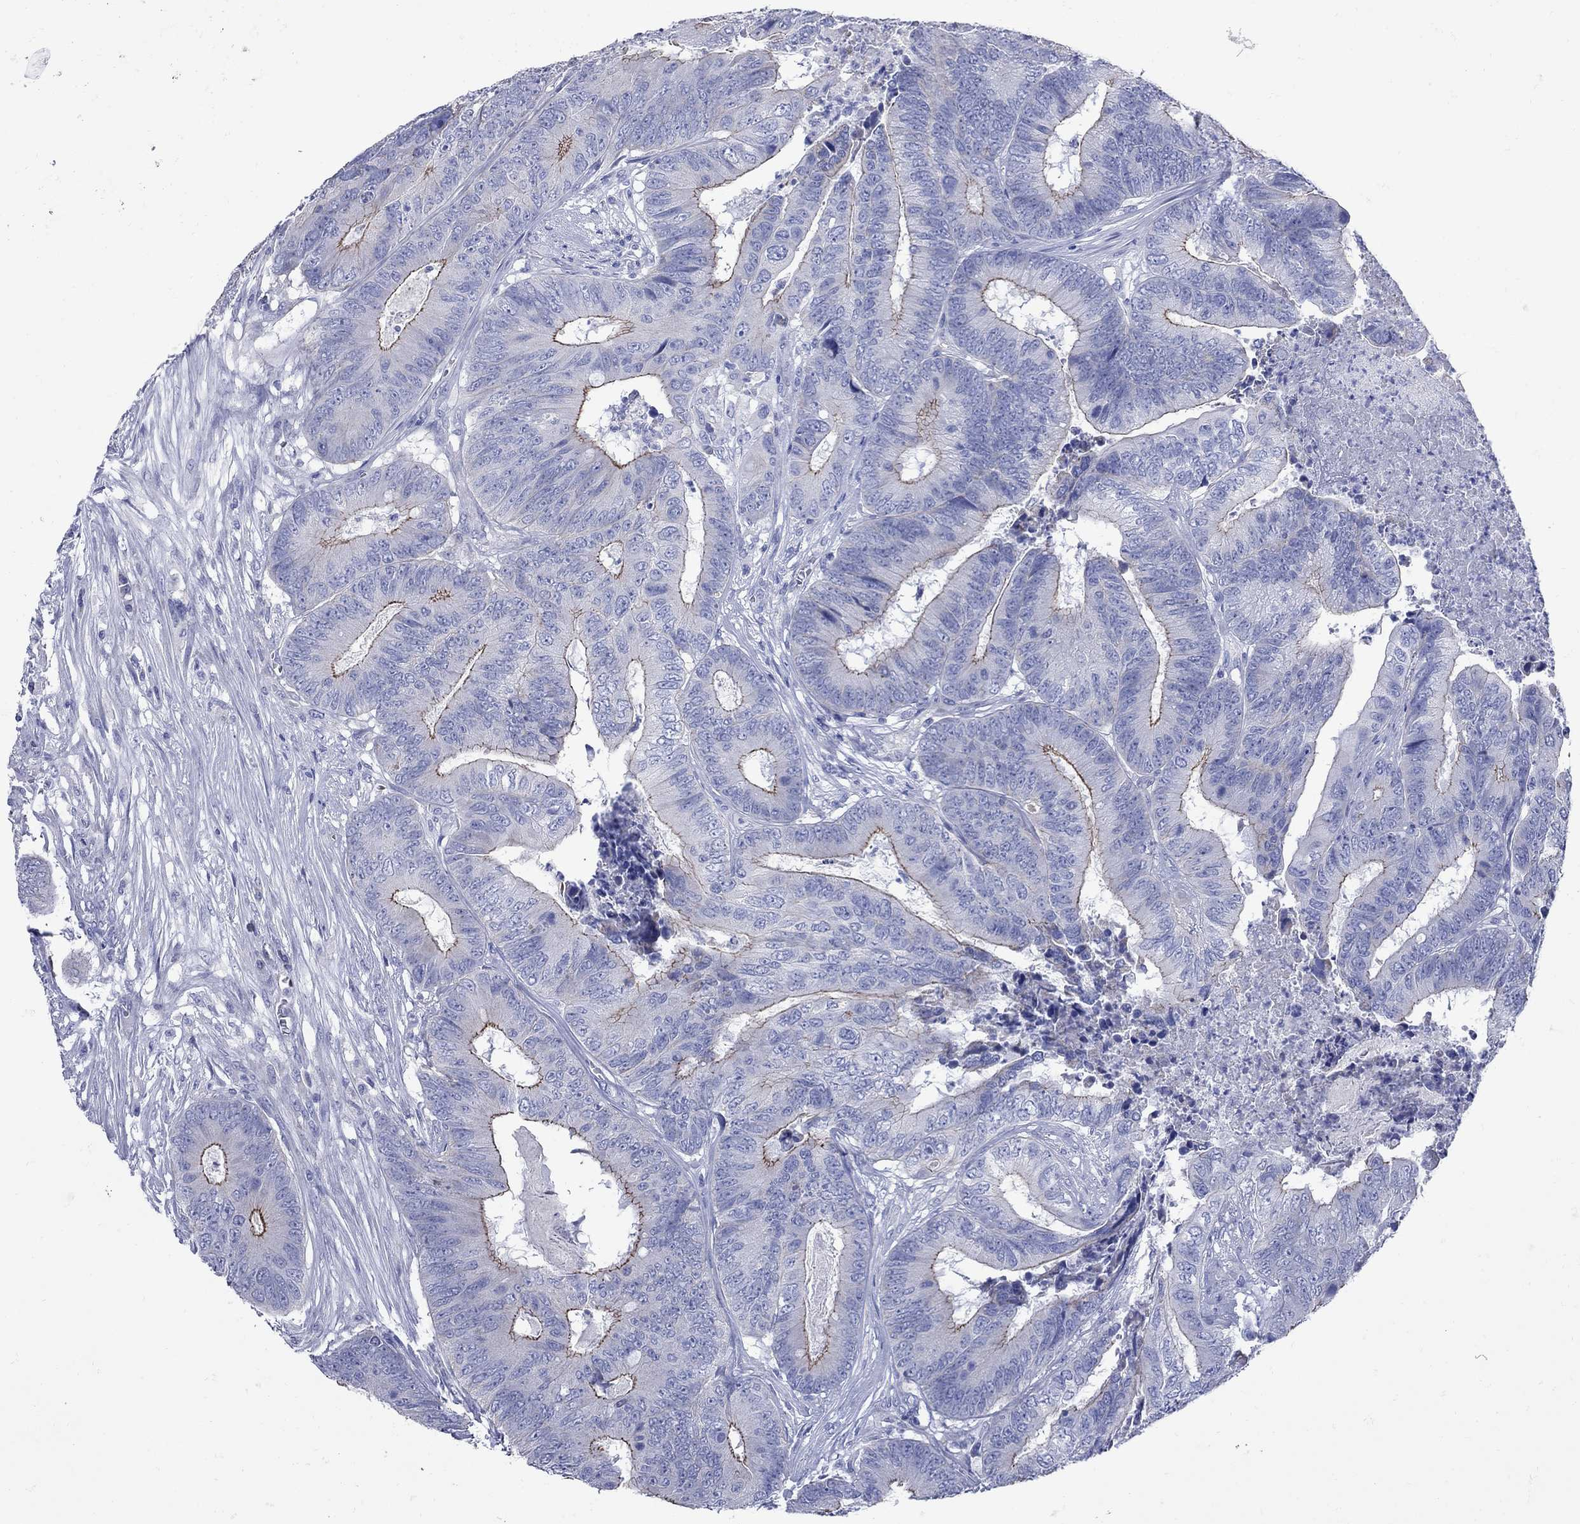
{"staining": {"intensity": "strong", "quantity": "25%-75%", "location": "cytoplasmic/membranous"}, "tissue": "colorectal cancer", "cell_type": "Tumor cells", "image_type": "cancer", "snomed": [{"axis": "morphology", "description": "Adenocarcinoma, NOS"}, {"axis": "topography", "description": "Colon"}], "caption": "Tumor cells exhibit strong cytoplasmic/membranous staining in about 25%-75% of cells in adenocarcinoma (colorectal).", "gene": "PDZD3", "patient": {"sex": "male", "age": 84}}